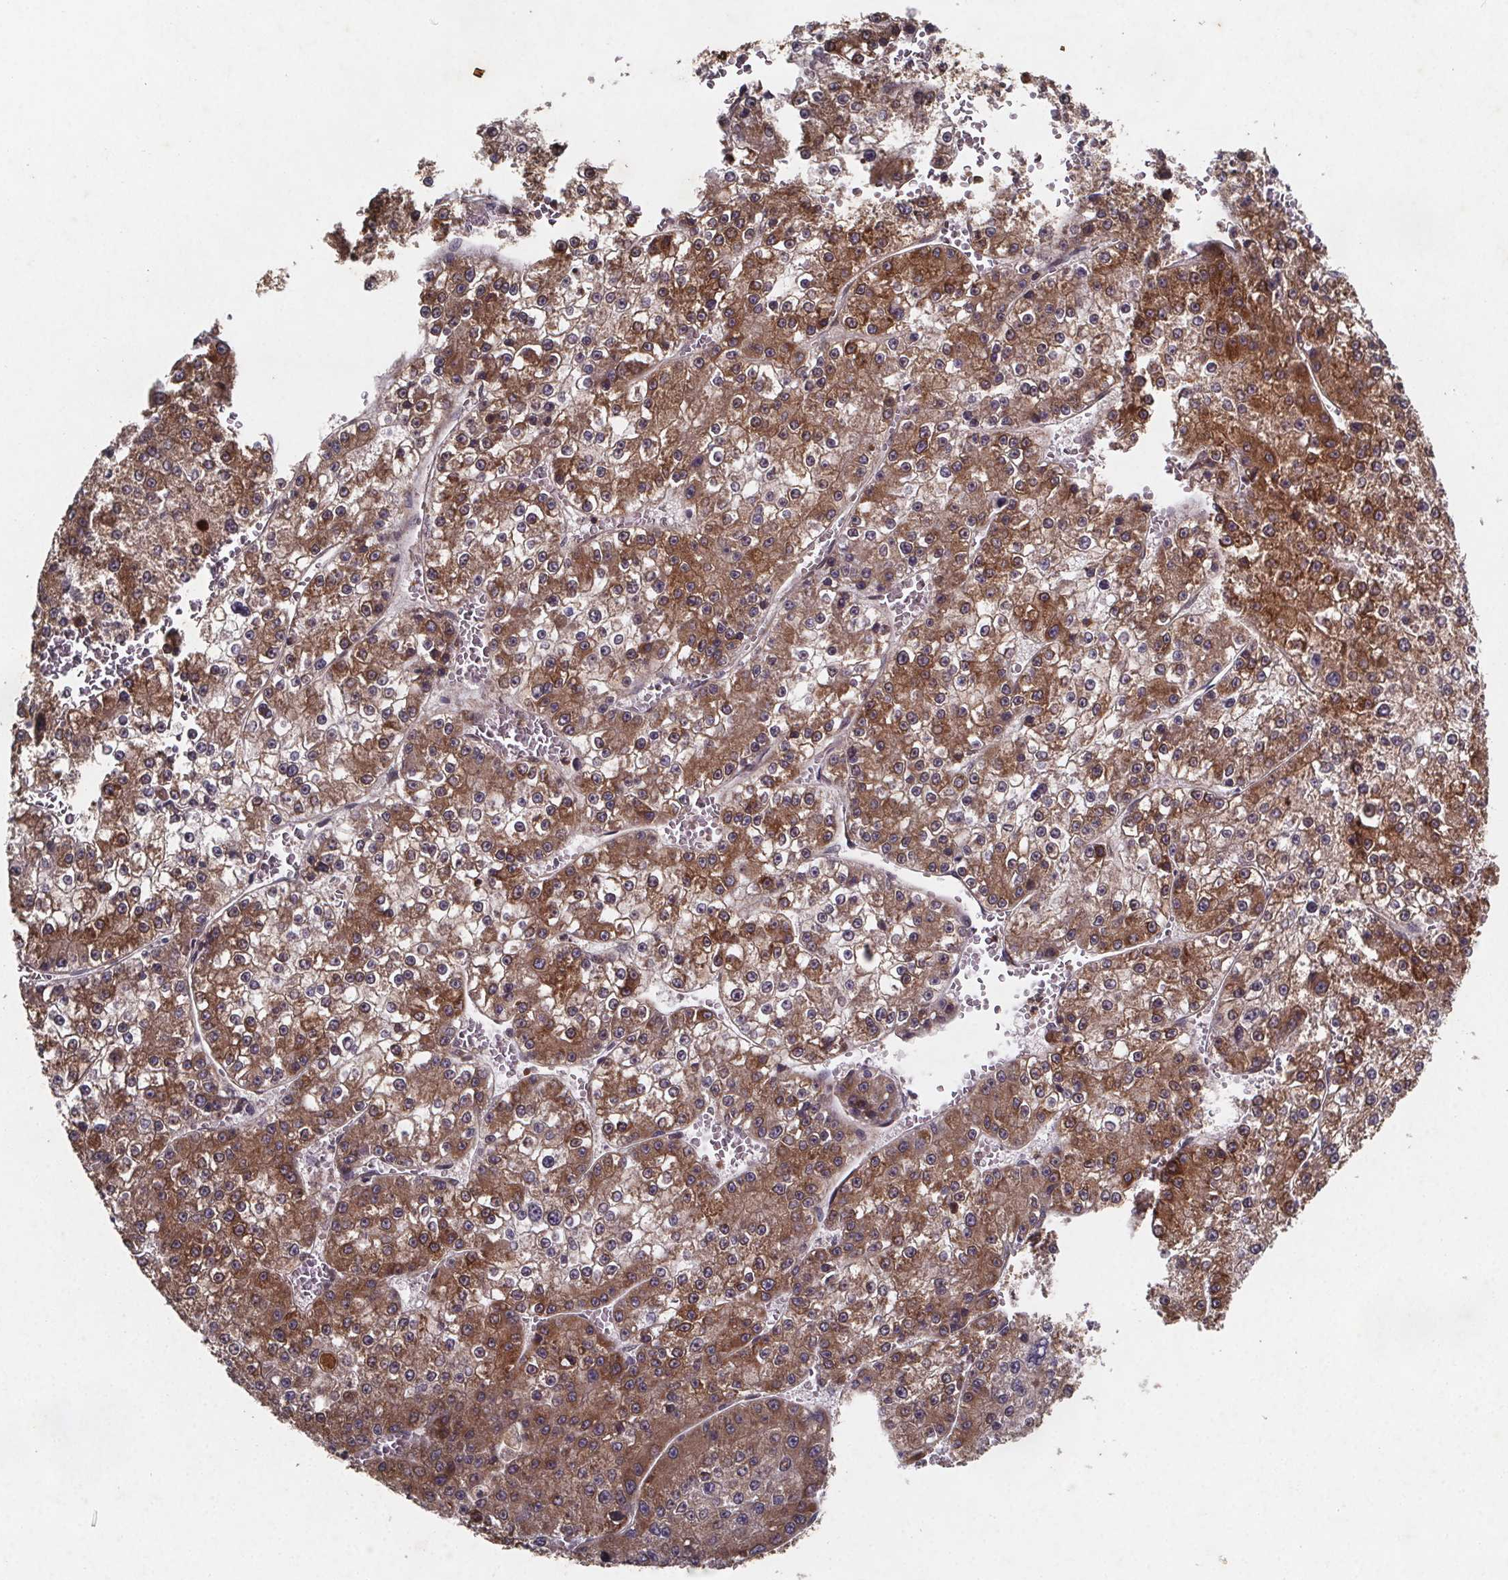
{"staining": {"intensity": "strong", "quantity": "25%-75%", "location": "cytoplasmic/membranous"}, "tissue": "liver cancer", "cell_type": "Tumor cells", "image_type": "cancer", "snomed": [{"axis": "morphology", "description": "Carcinoma, Hepatocellular, NOS"}, {"axis": "topography", "description": "Liver"}], "caption": "Hepatocellular carcinoma (liver) stained with a brown dye shows strong cytoplasmic/membranous positive expression in approximately 25%-75% of tumor cells.", "gene": "PIERCE2", "patient": {"sex": "female", "age": 73}}